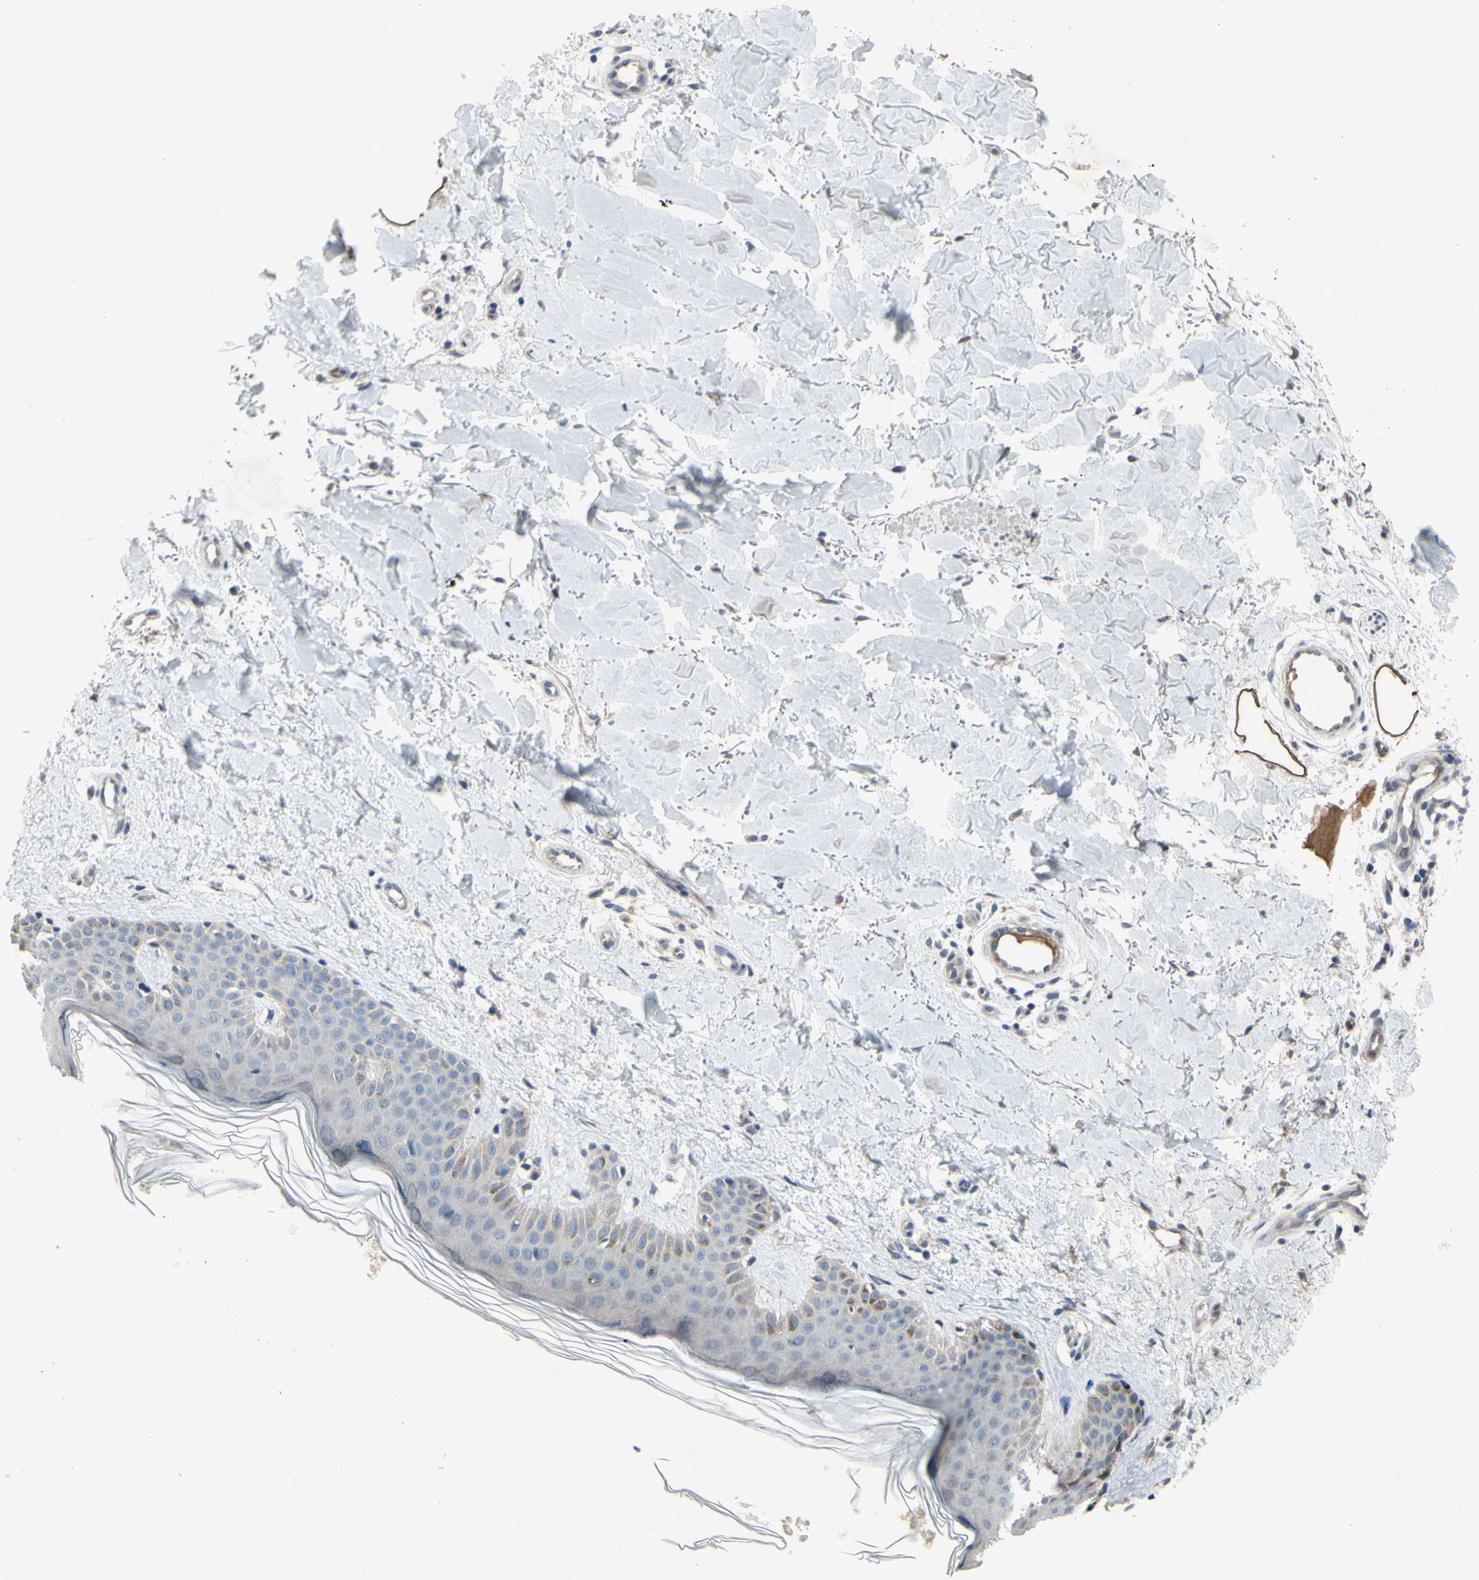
{"staining": {"intensity": "negative", "quantity": "none", "location": "none"}, "tissue": "skin", "cell_type": "Fibroblasts", "image_type": "normal", "snomed": [{"axis": "morphology", "description": "Normal tissue, NOS"}, {"axis": "topography", "description": "Skin"}], "caption": "Immunohistochemistry photomicrograph of normal skin stained for a protein (brown), which exhibits no positivity in fibroblasts.", "gene": "GRAMD2B", "patient": {"sex": "male", "age": 67}}